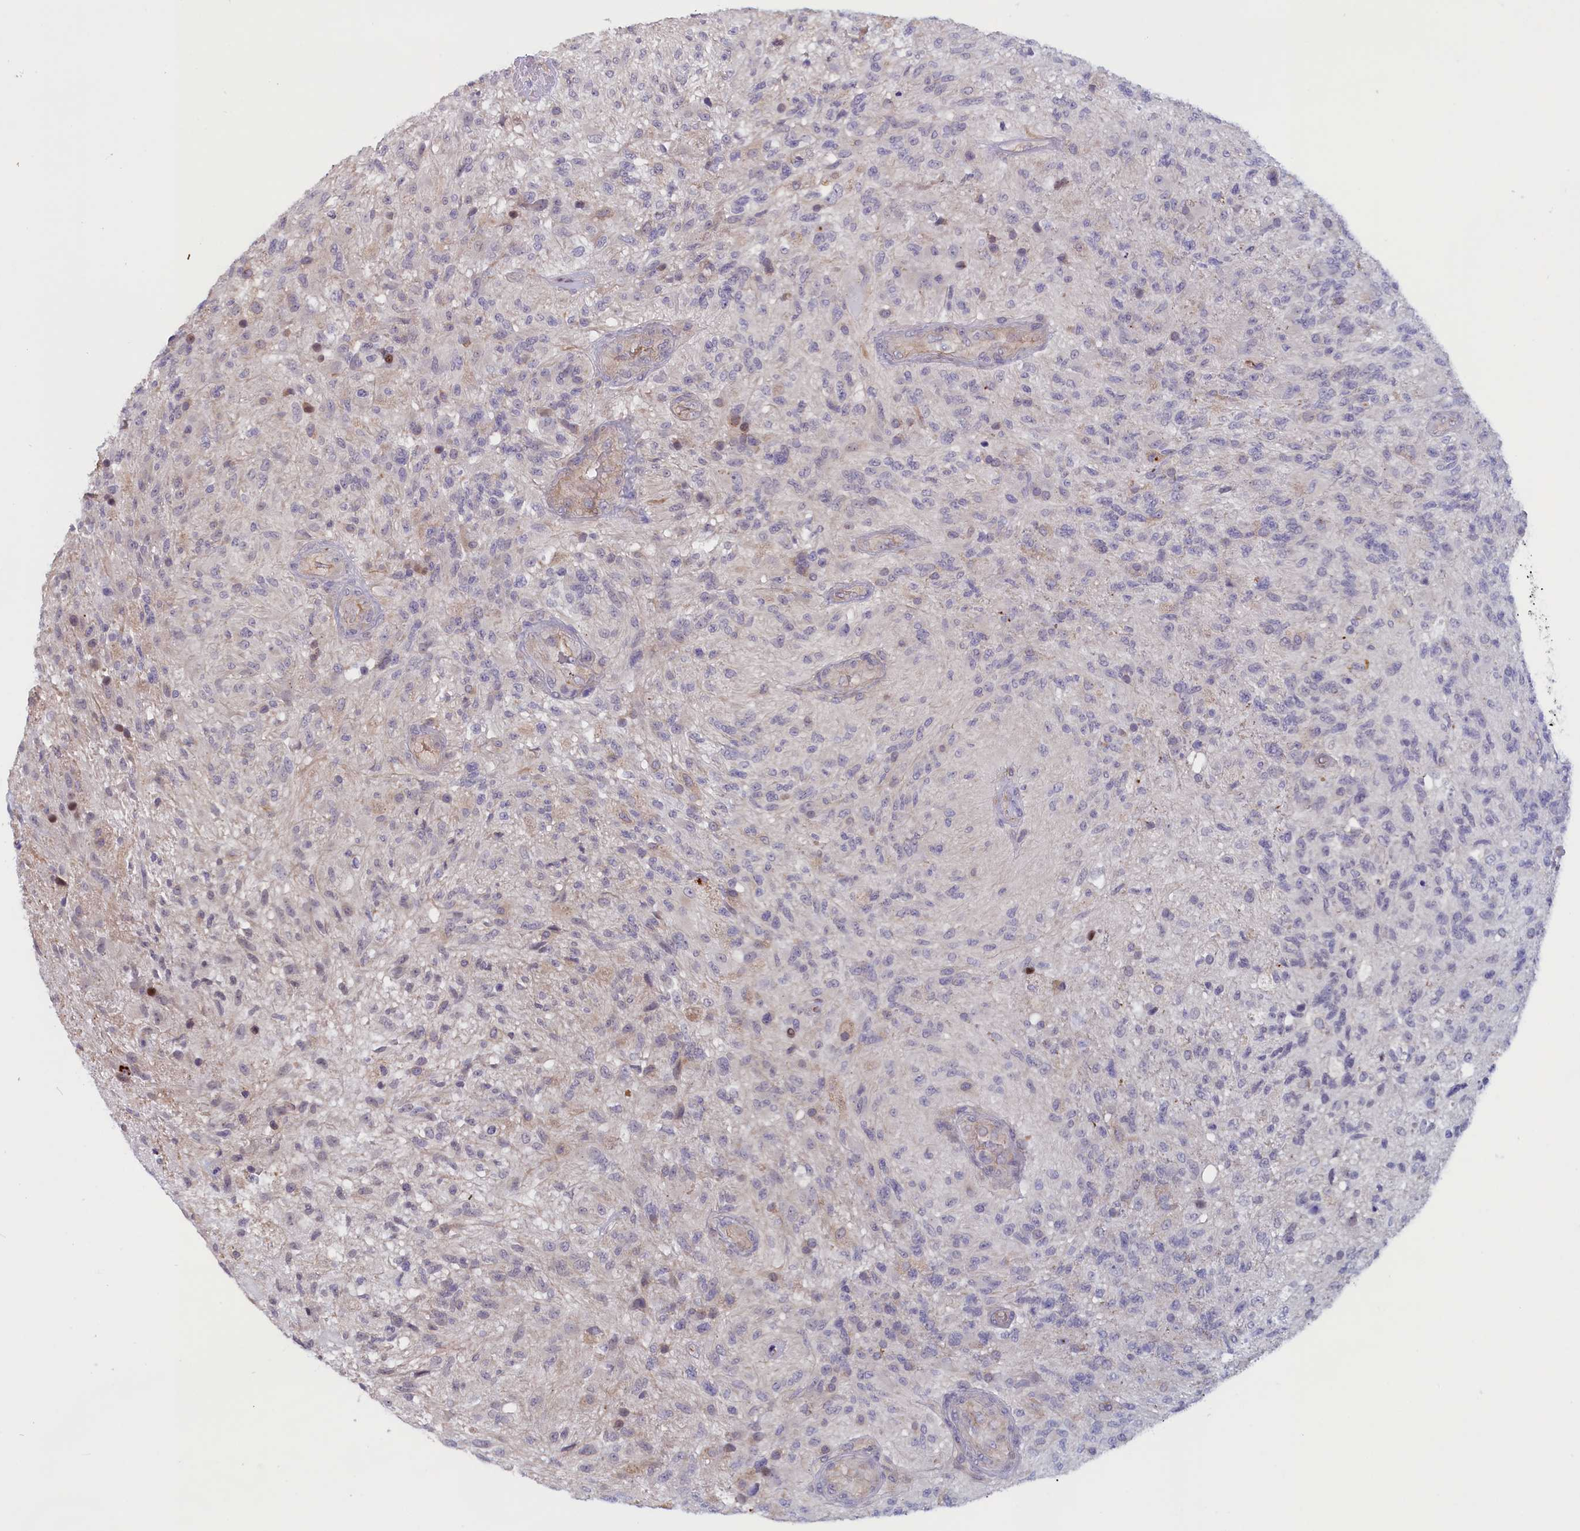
{"staining": {"intensity": "negative", "quantity": "none", "location": "none"}, "tissue": "glioma", "cell_type": "Tumor cells", "image_type": "cancer", "snomed": [{"axis": "morphology", "description": "Glioma, malignant, High grade"}, {"axis": "topography", "description": "Brain"}], "caption": "An image of glioma stained for a protein demonstrates no brown staining in tumor cells.", "gene": "IGFALS", "patient": {"sex": "male", "age": 56}}